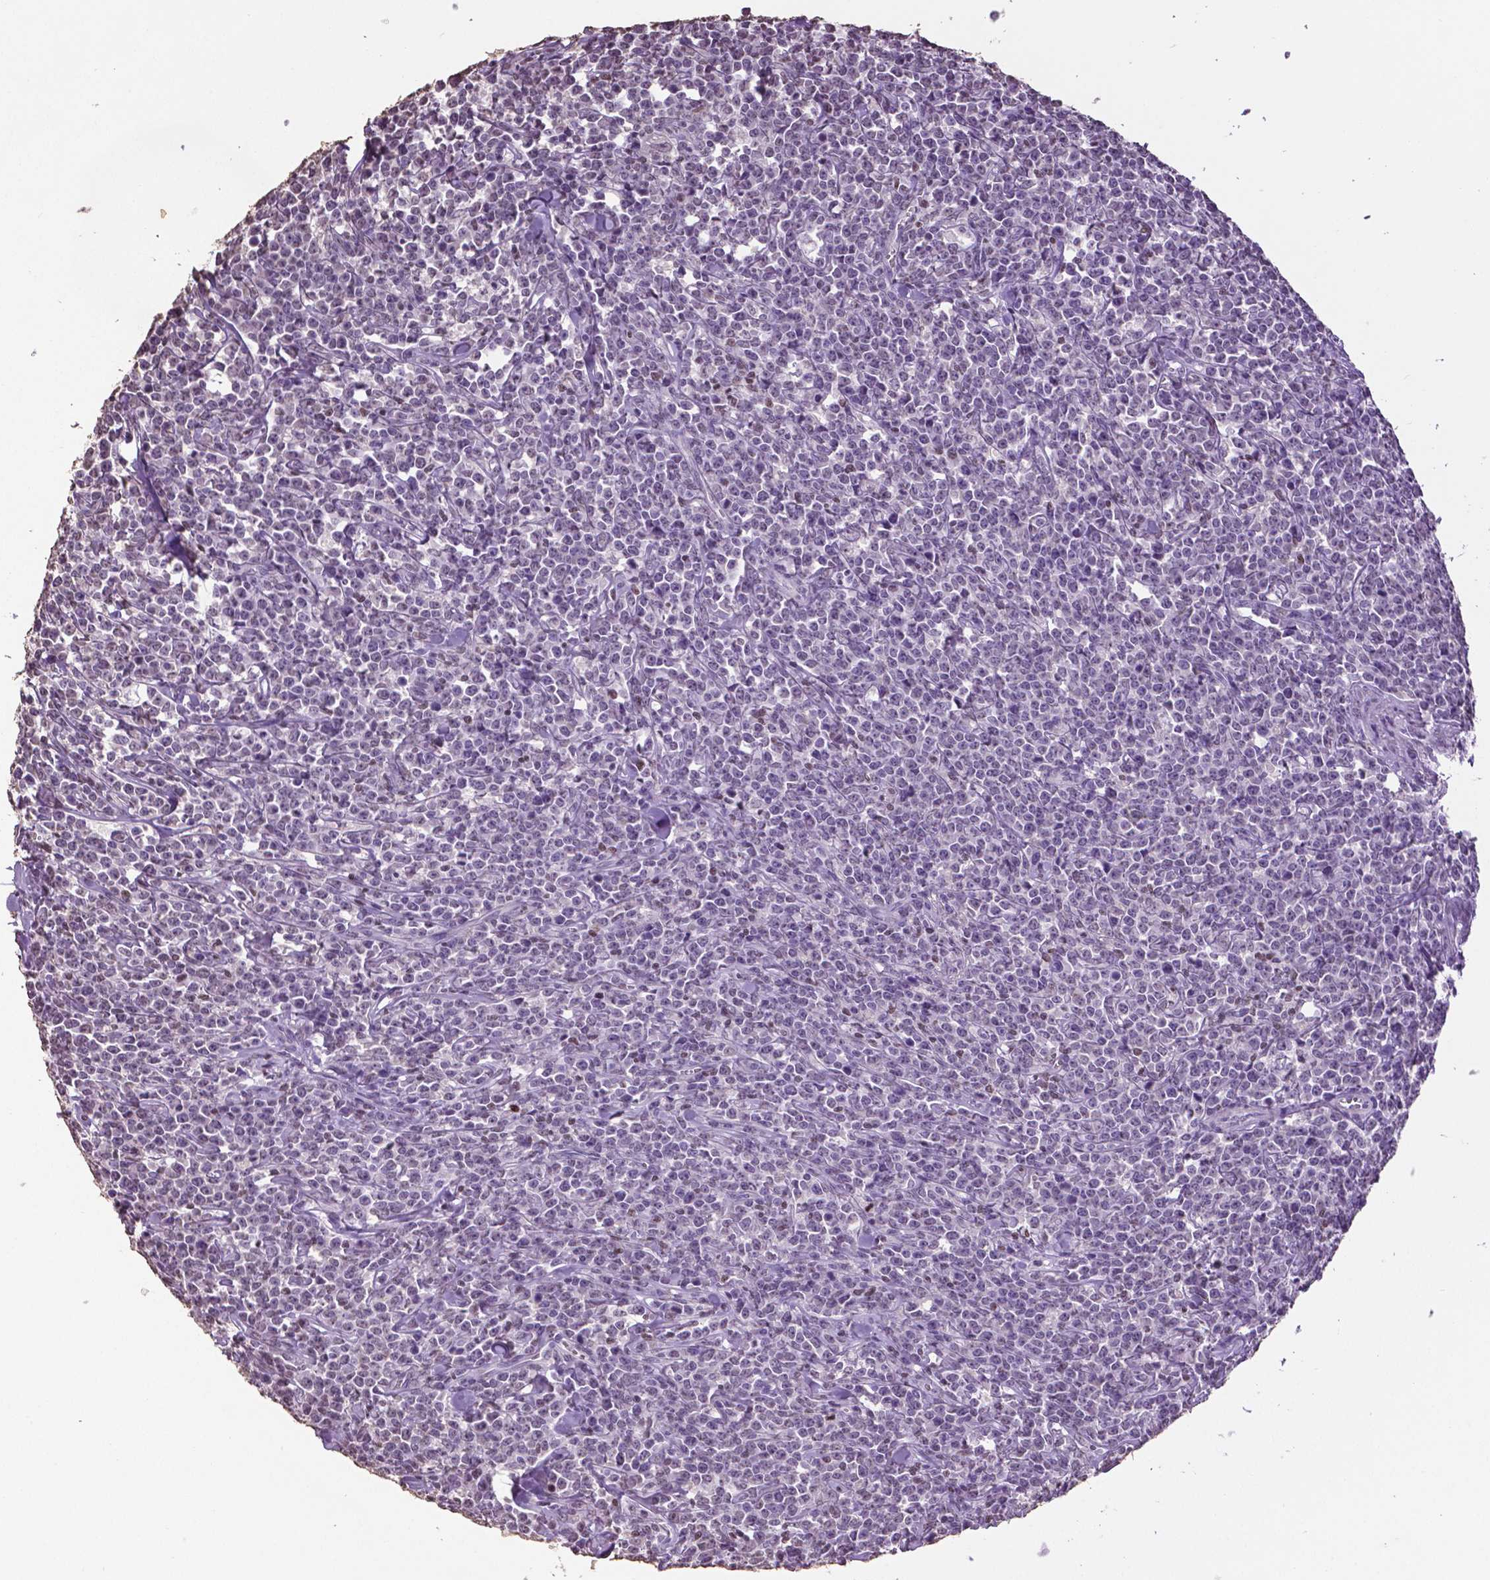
{"staining": {"intensity": "negative", "quantity": "none", "location": "none"}, "tissue": "lymphoma", "cell_type": "Tumor cells", "image_type": "cancer", "snomed": [{"axis": "morphology", "description": "Malignant lymphoma, non-Hodgkin's type, High grade"}, {"axis": "topography", "description": "Small intestine"}], "caption": "Tumor cells show no significant protein expression in malignant lymphoma, non-Hodgkin's type (high-grade). Nuclei are stained in blue.", "gene": "RUNX3", "patient": {"sex": "female", "age": 56}}